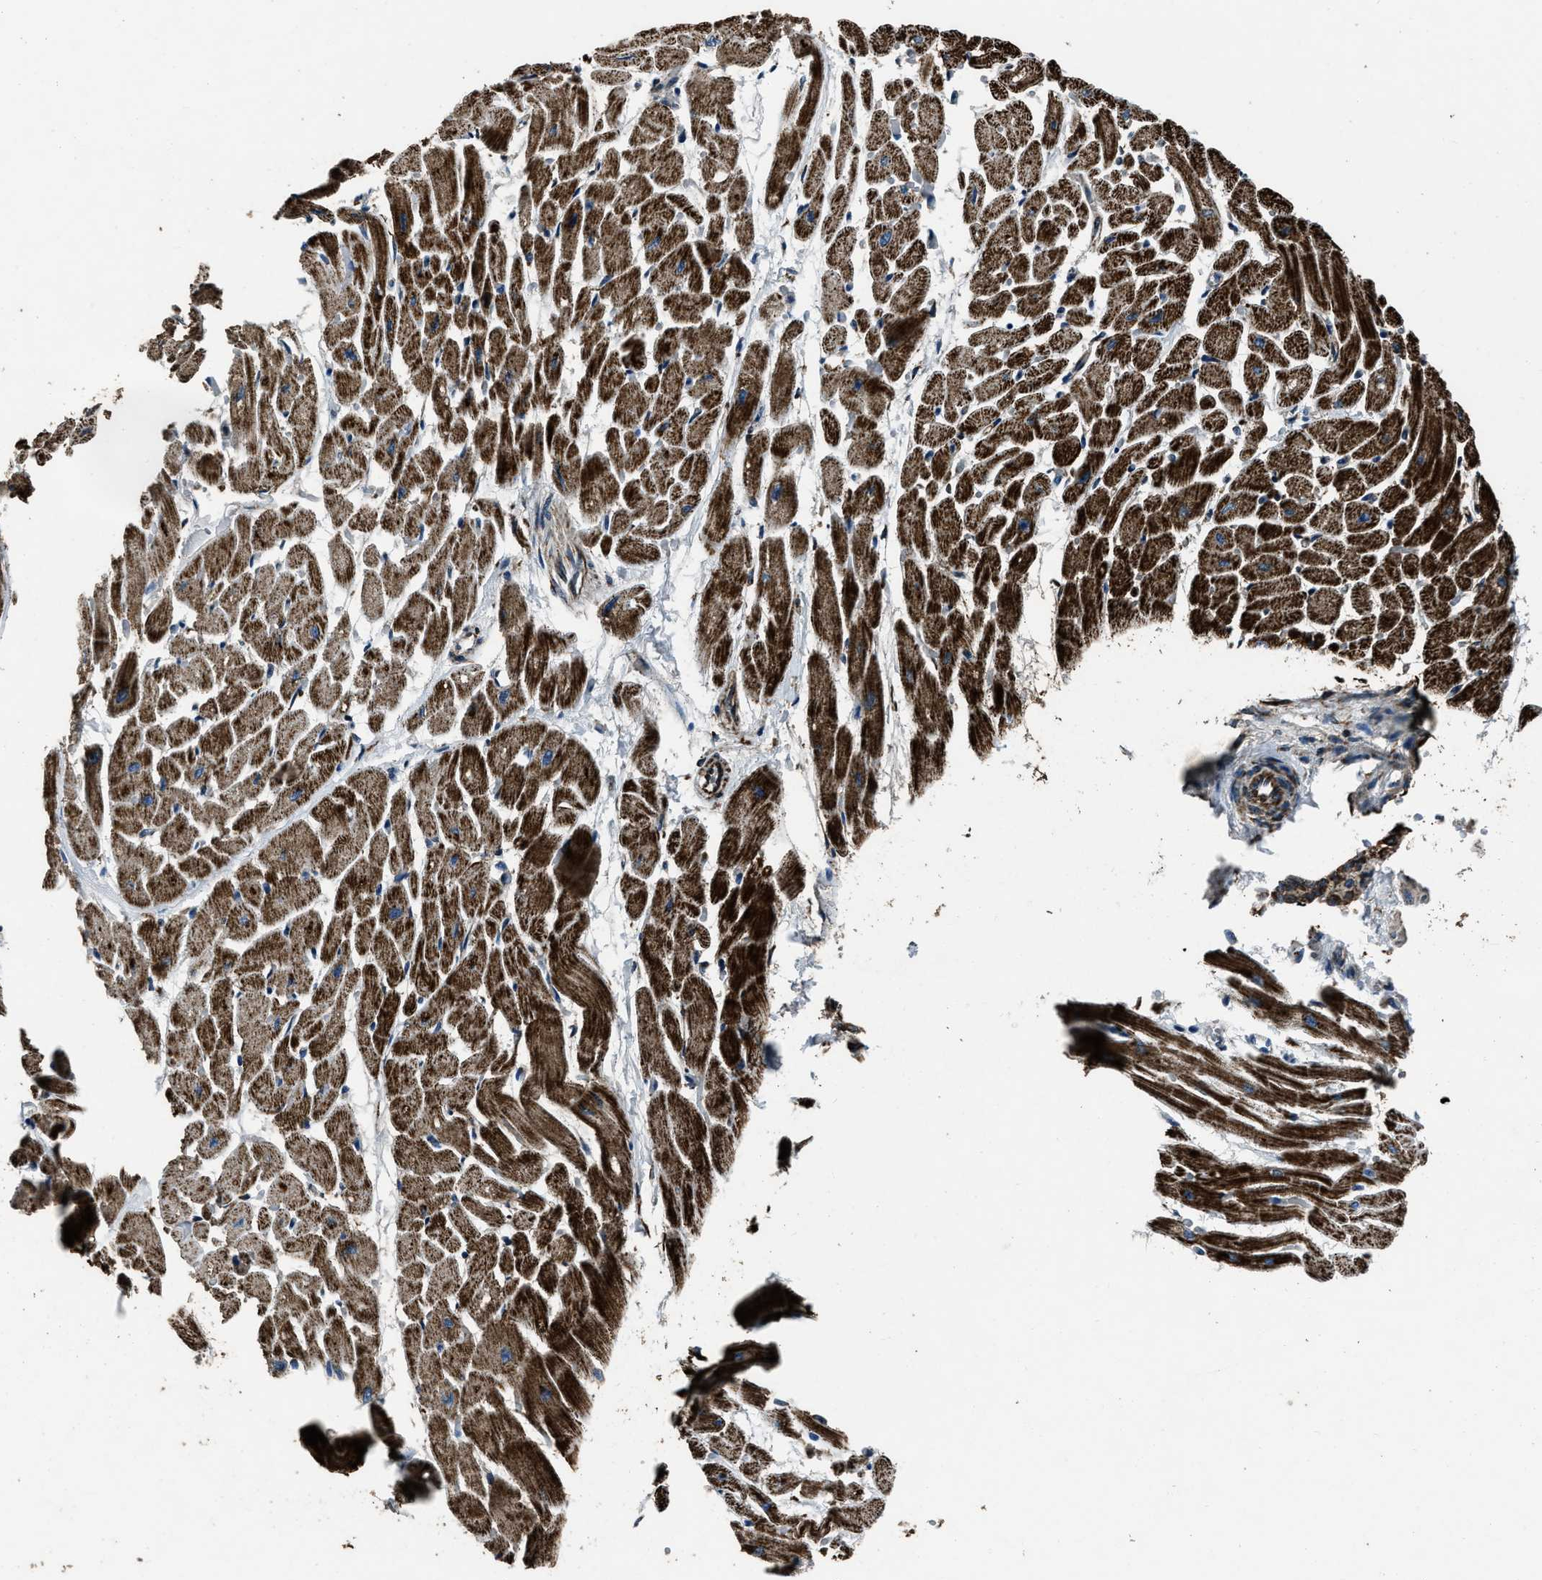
{"staining": {"intensity": "strong", "quantity": ">75%", "location": "cytoplasmic/membranous"}, "tissue": "heart muscle", "cell_type": "Cardiomyocytes", "image_type": "normal", "snomed": [{"axis": "morphology", "description": "Normal tissue, NOS"}, {"axis": "topography", "description": "Heart"}], "caption": "DAB (3,3'-diaminobenzidine) immunohistochemical staining of unremarkable human heart muscle shows strong cytoplasmic/membranous protein staining in approximately >75% of cardiomyocytes. (brown staining indicates protein expression, while blue staining denotes nuclei).", "gene": "OGDH", "patient": {"sex": "male", "age": 45}}